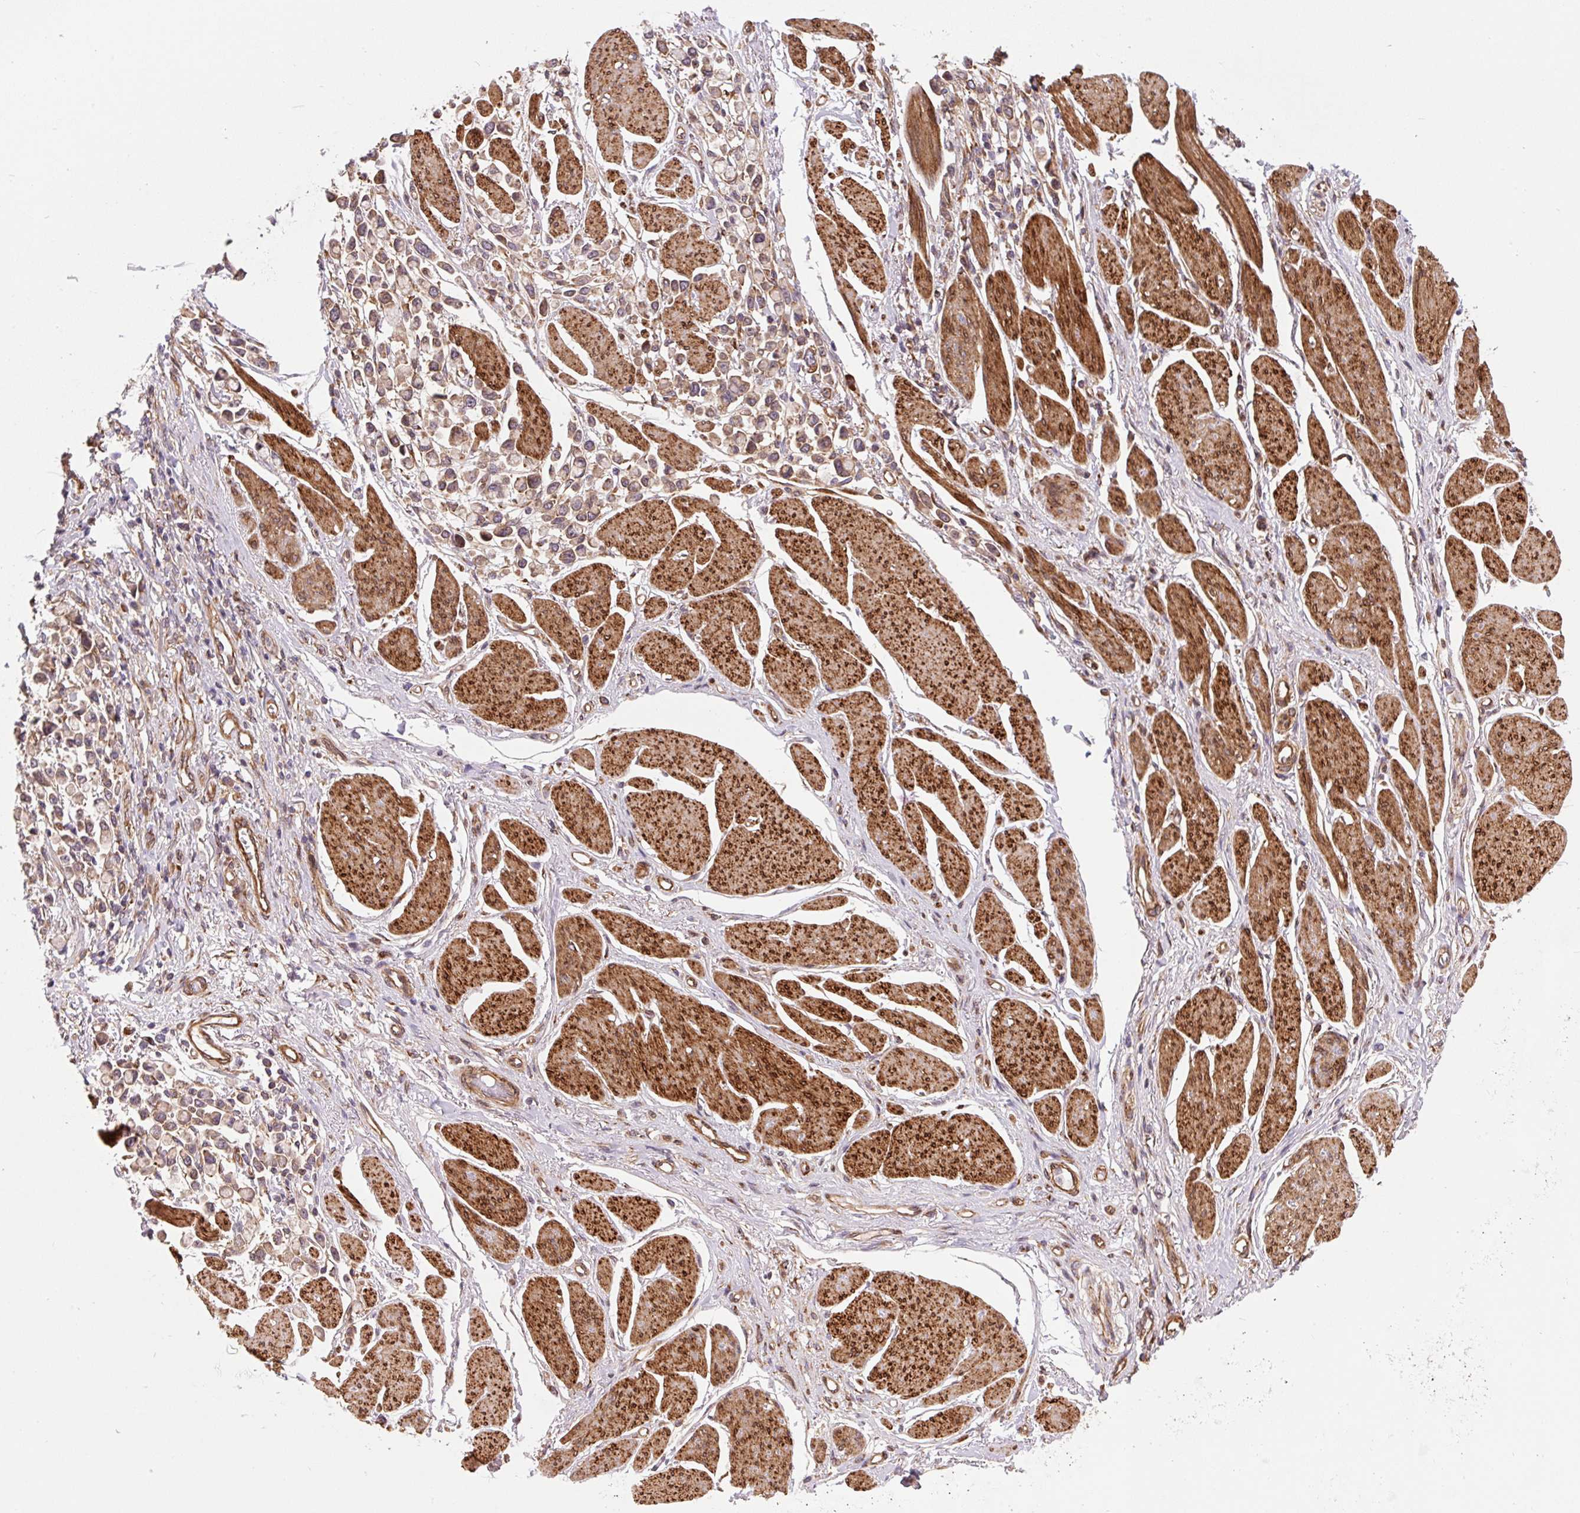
{"staining": {"intensity": "weak", "quantity": ">75%", "location": "cytoplasmic/membranous"}, "tissue": "stomach cancer", "cell_type": "Tumor cells", "image_type": "cancer", "snomed": [{"axis": "morphology", "description": "Adenocarcinoma, NOS"}, {"axis": "topography", "description": "Stomach"}], "caption": "Protein staining shows weak cytoplasmic/membranous positivity in about >75% of tumor cells in adenocarcinoma (stomach).", "gene": "SEPTIN10", "patient": {"sex": "female", "age": 81}}